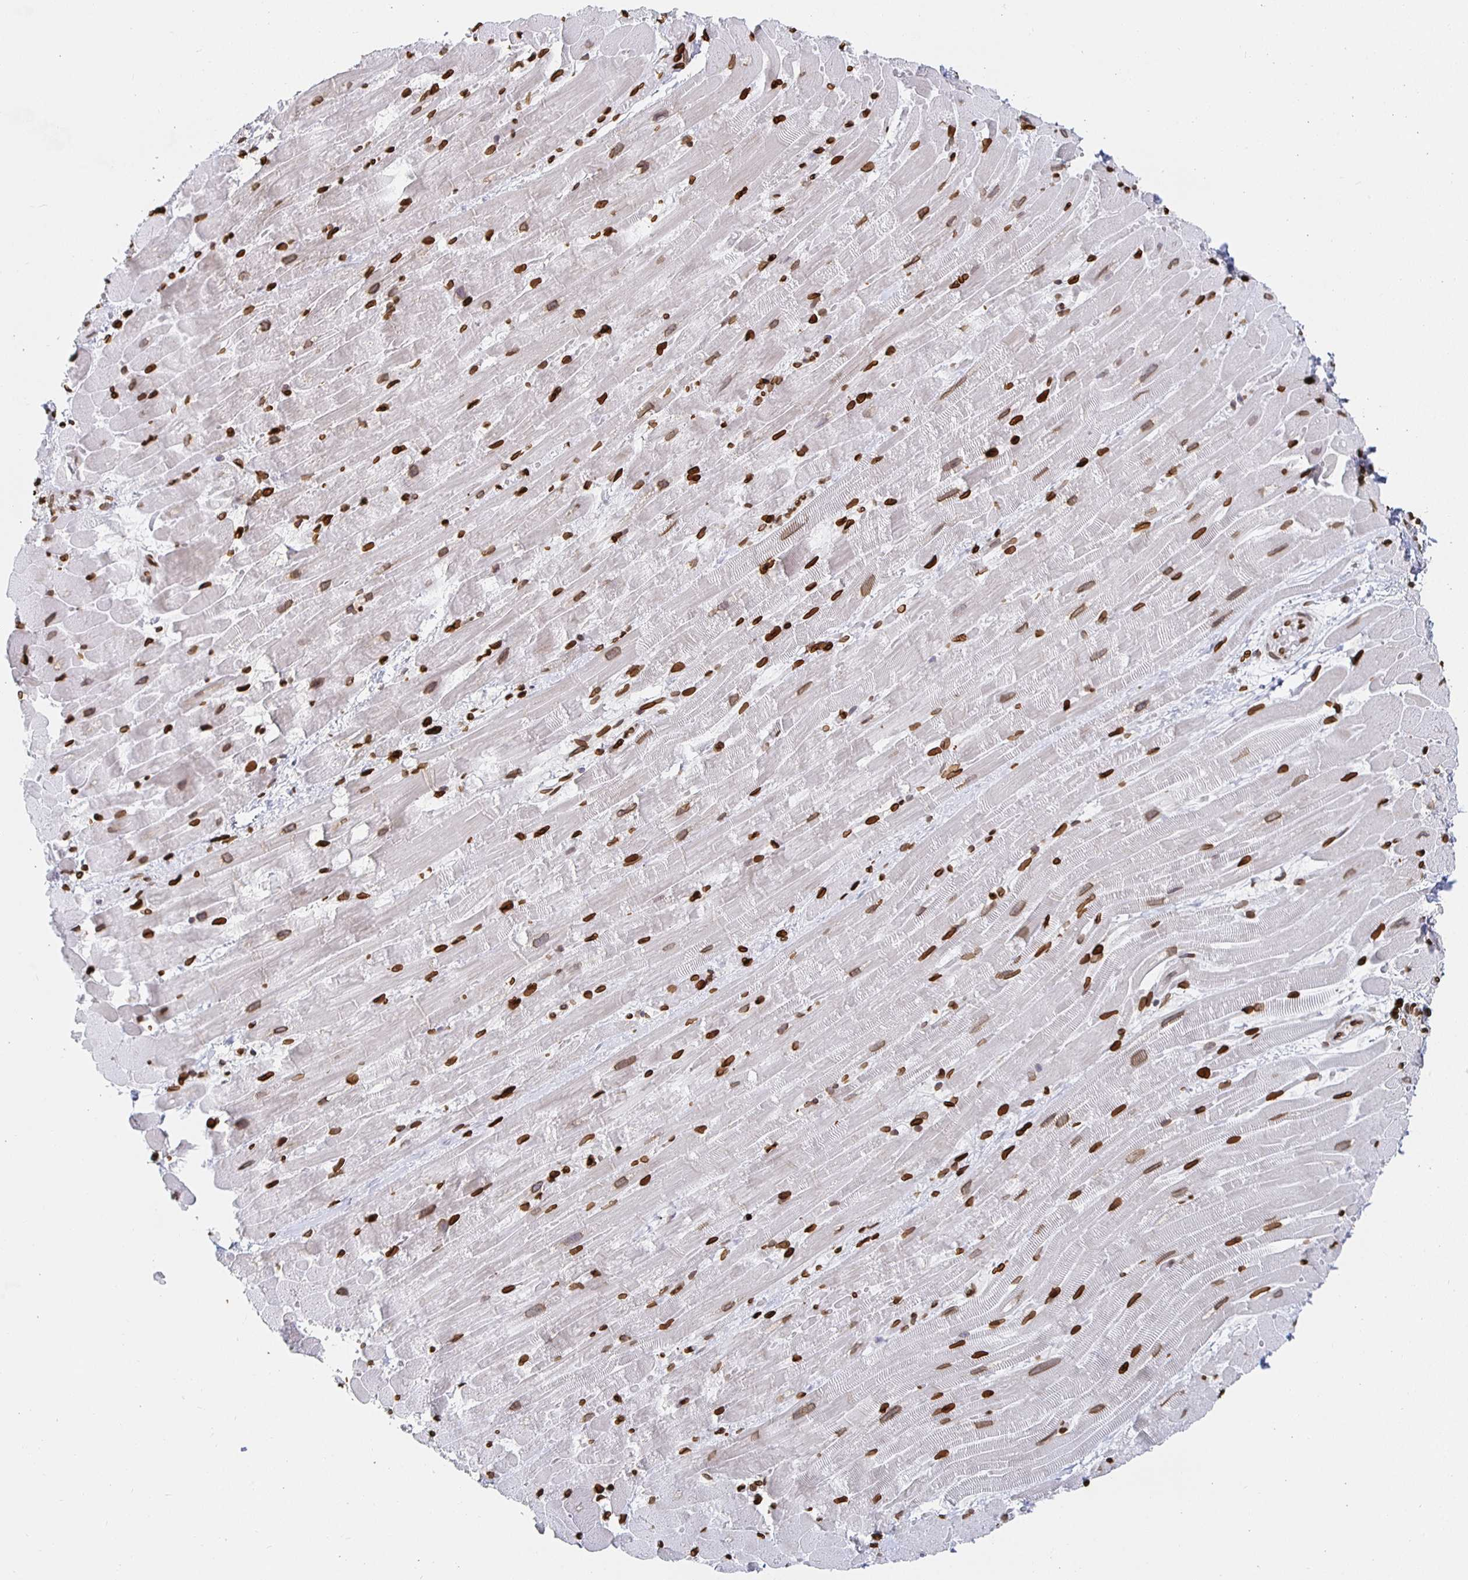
{"staining": {"intensity": "moderate", "quantity": ">75%", "location": "cytoplasmic/membranous,nuclear"}, "tissue": "heart muscle", "cell_type": "Cardiomyocytes", "image_type": "normal", "snomed": [{"axis": "morphology", "description": "Normal tissue, NOS"}, {"axis": "topography", "description": "Heart"}], "caption": "Immunohistochemistry staining of benign heart muscle, which demonstrates medium levels of moderate cytoplasmic/membranous,nuclear staining in about >75% of cardiomyocytes indicating moderate cytoplasmic/membranous,nuclear protein staining. The staining was performed using DAB (brown) for protein detection and nuclei were counterstained in hematoxylin (blue).", "gene": "LMNB1", "patient": {"sex": "male", "age": 37}}